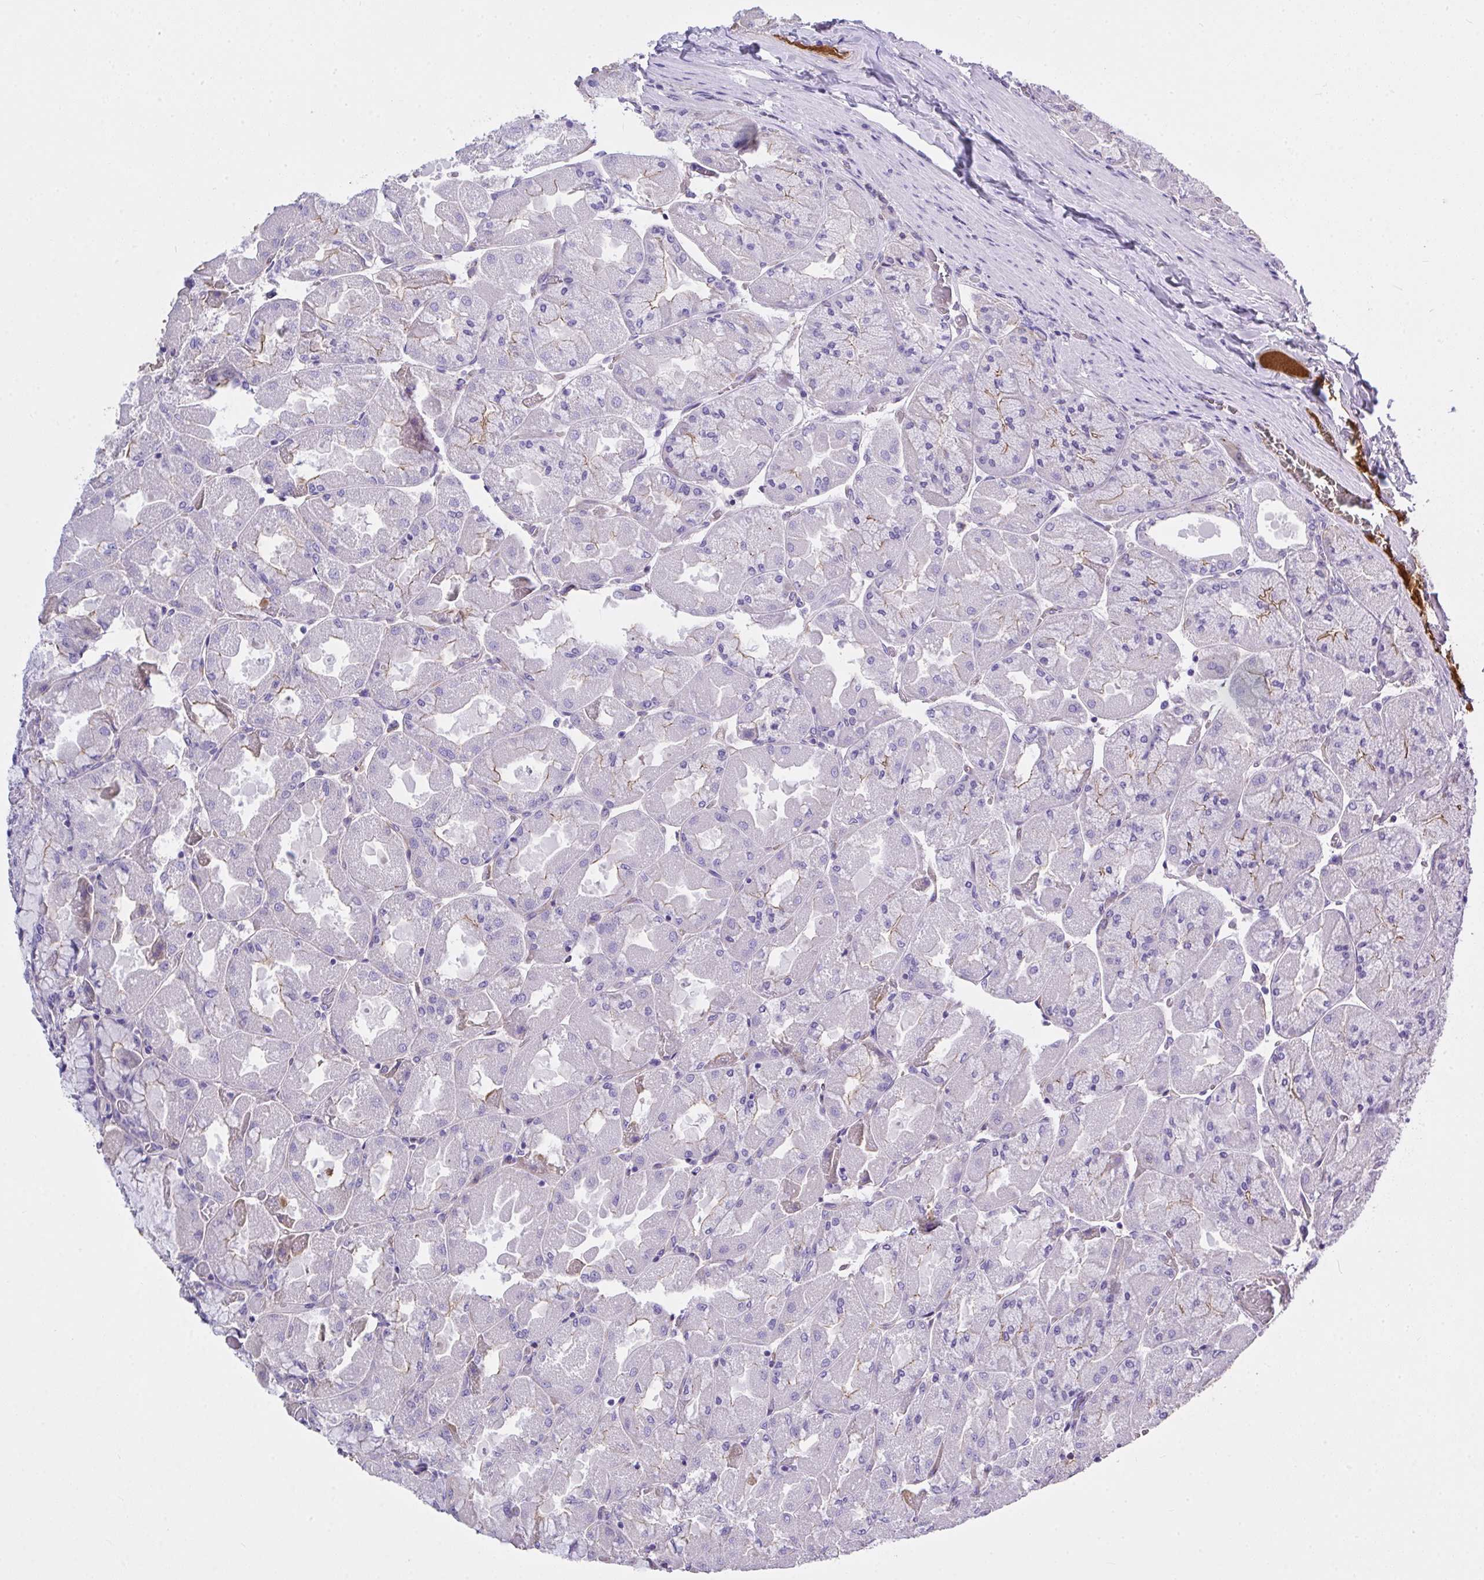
{"staining": {"intensity": "moderate", "quantity": "25%-75%", "location": "cytoplasmic/membranous"}, "tissue": "stomach", "cell_type": "Glandular cells", "image_type": "normal", "snomed": [{"axis": "morphology", "description": "Normal tissue, NOS"}, {"axis": "topography", "description": "Stomach"}], "caption": "Protein staining of normal stomach reveals moderate cytoplasmic/membranous positivity in about 25%-75% of glandular cells. (DAB IHC with brightfield microscopy, high magnification).", "gene": "ZNF813", "patient": {"sex": "female", "age": 61}}